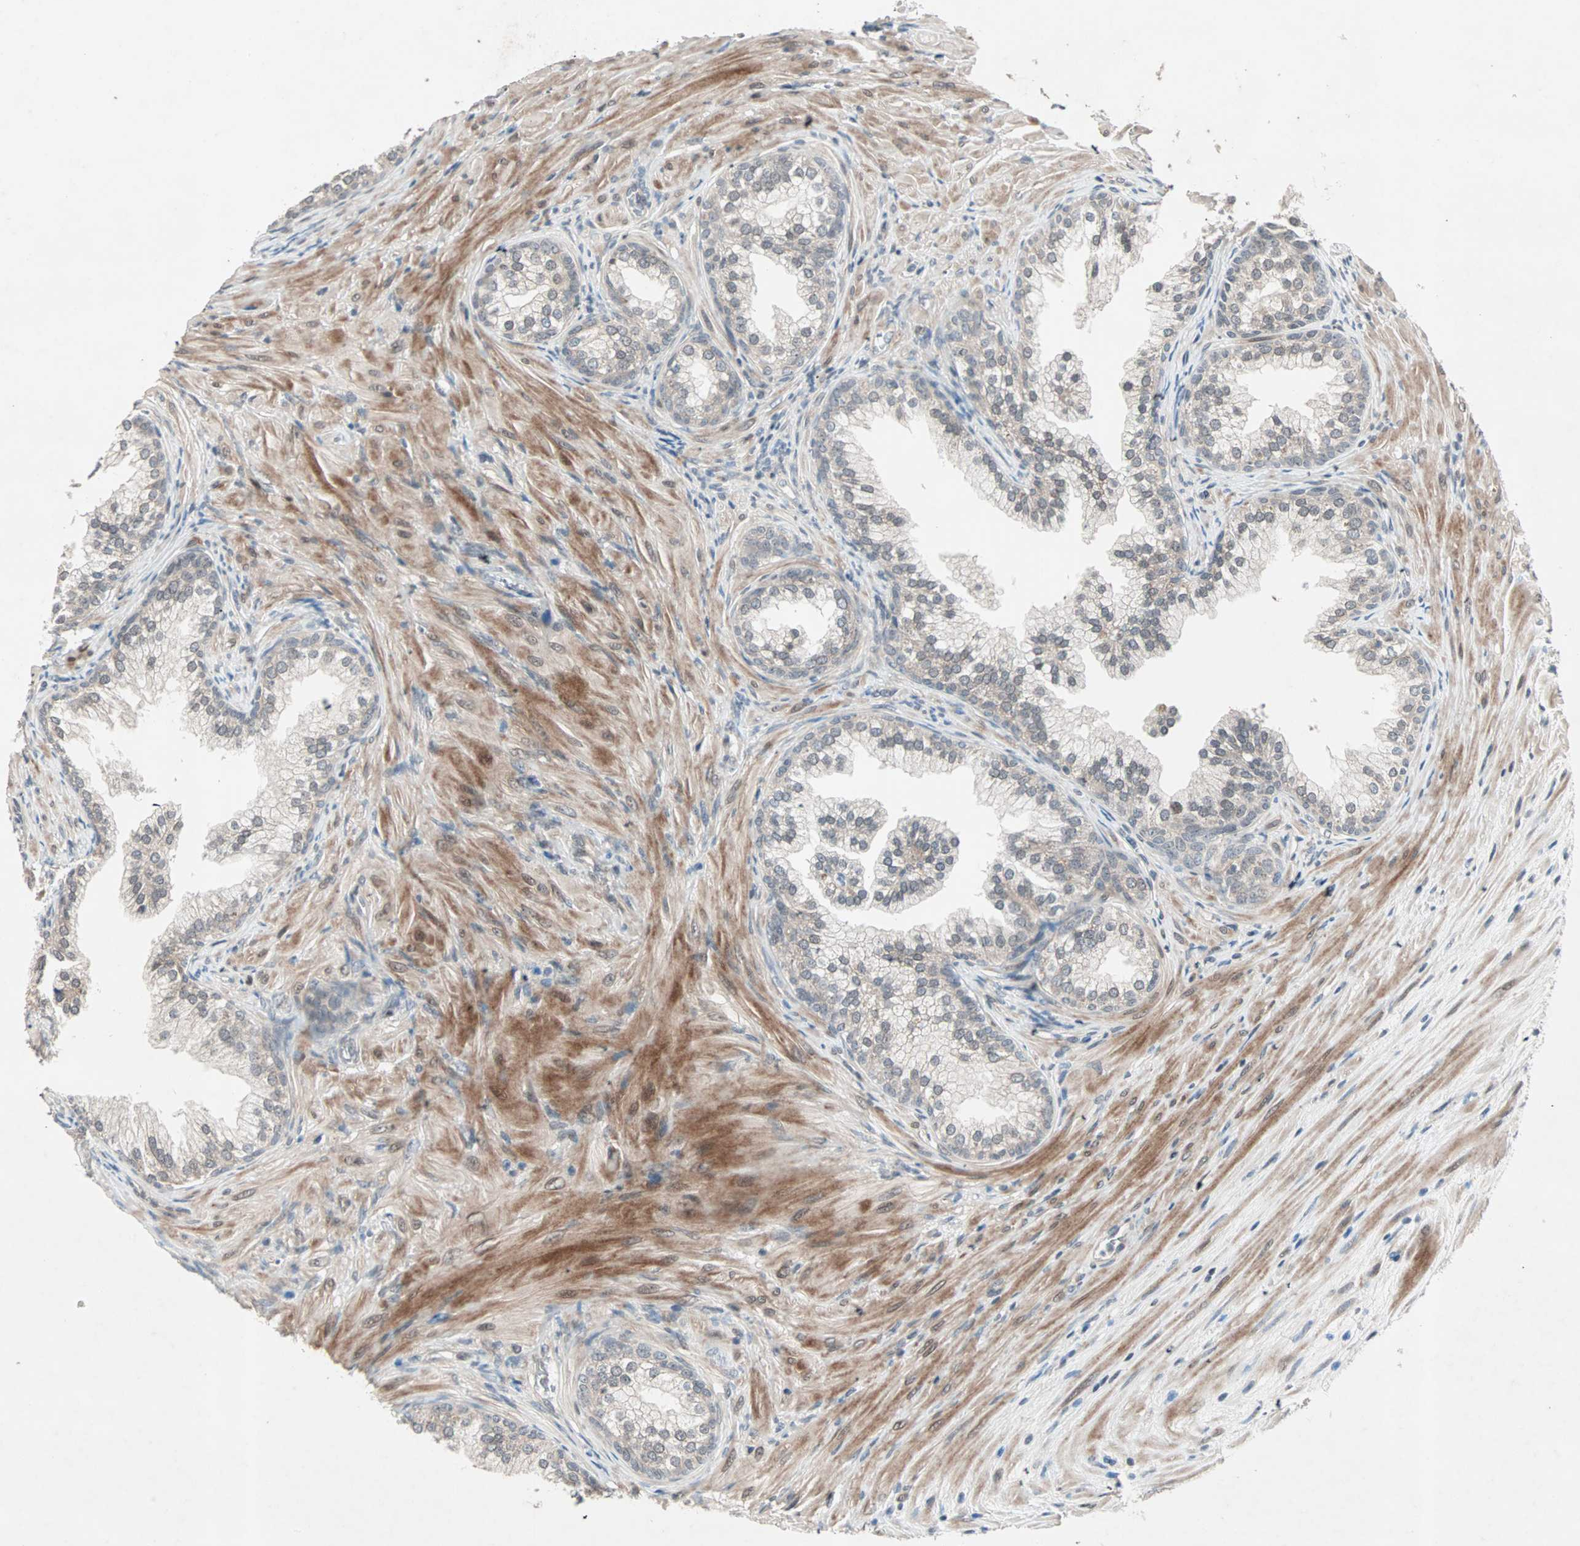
{"staining": {"intensity": "moderate", "quantity": "25%-75%", "location": "cytoplasmic/membranous"}, "tissue": "prostate", "cell_type": "Glandular cells", "image_type": "normal", "snomed": [{"axis": "morphology", "description": "Normal tissue, NOS"}, {"axis": "topography", "description": "Prostate"}], "caption": "The image displays immunohistochemical staining of unremarkable prostate. There is moderate cytoplasmic/membranous staining is identified in about 25%-75% of glandular cells.", "gene": "PGBD1", "patient": {"sex": "male", "age": 76}}